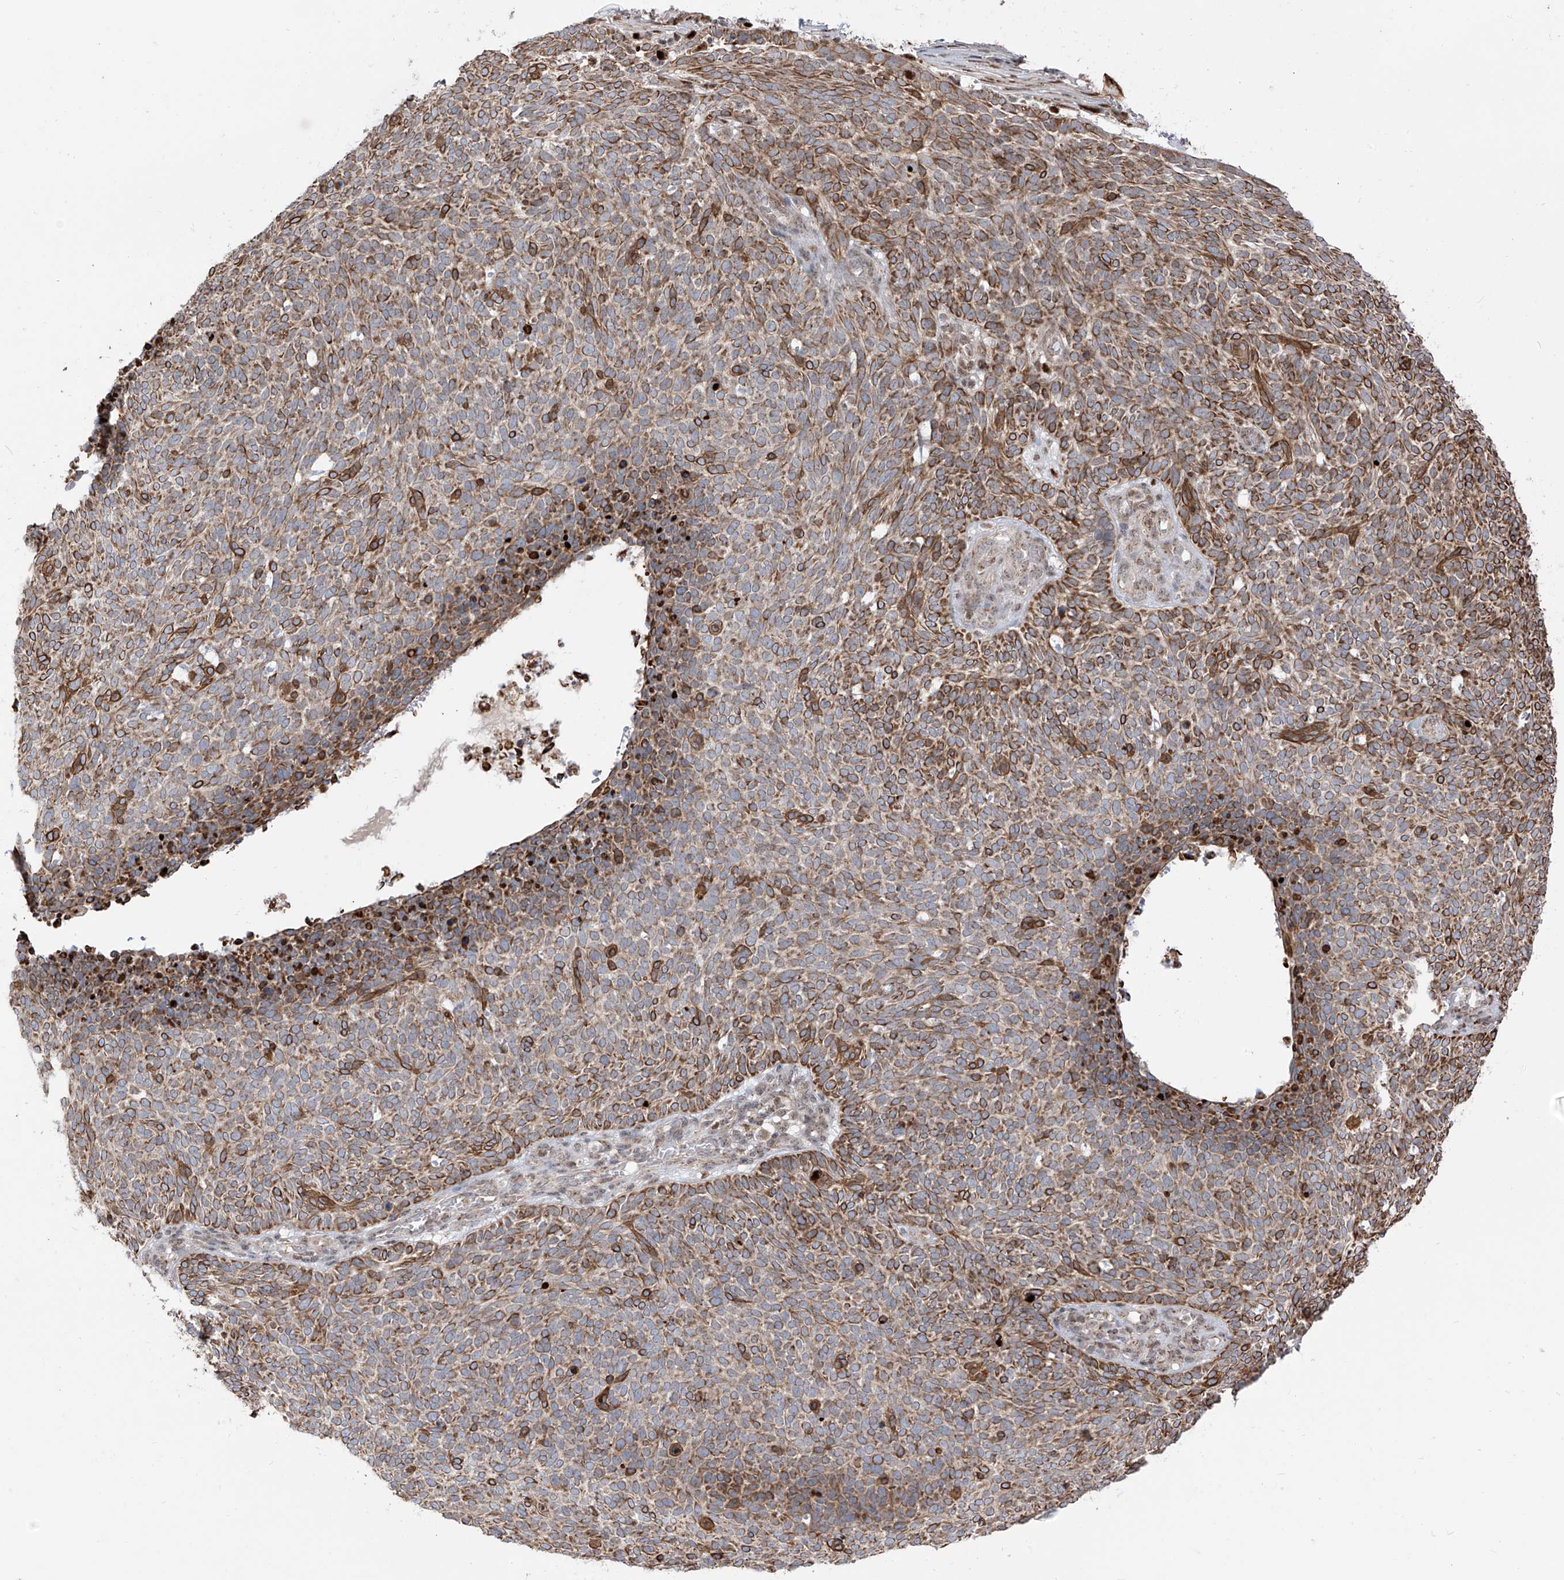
{"staining": {"intensity": "moderate", "quantity": ">75%", "location": "cytoplasmic/membranous"}, "tissue": "skin cancer", "cell_type": "Tumor cells", "image_type": "cancer", "snomed": [{"axis": "morphology", "description": "Squamous cell carcinoma, NOS"}, {"axis": "topography", "description": "Skin"}], "caption": "Immunohistochemistry (IHC) (DAB (3,3'-diaminobenzidine)) staining of skin cancer (squamous cell carcinoma) shows moderate cytoplasmic/membranous protein expression in about >75% of tumor cells.", "gene": "ZBTB8A", "patient": {"sex": "female", "age": 90}}